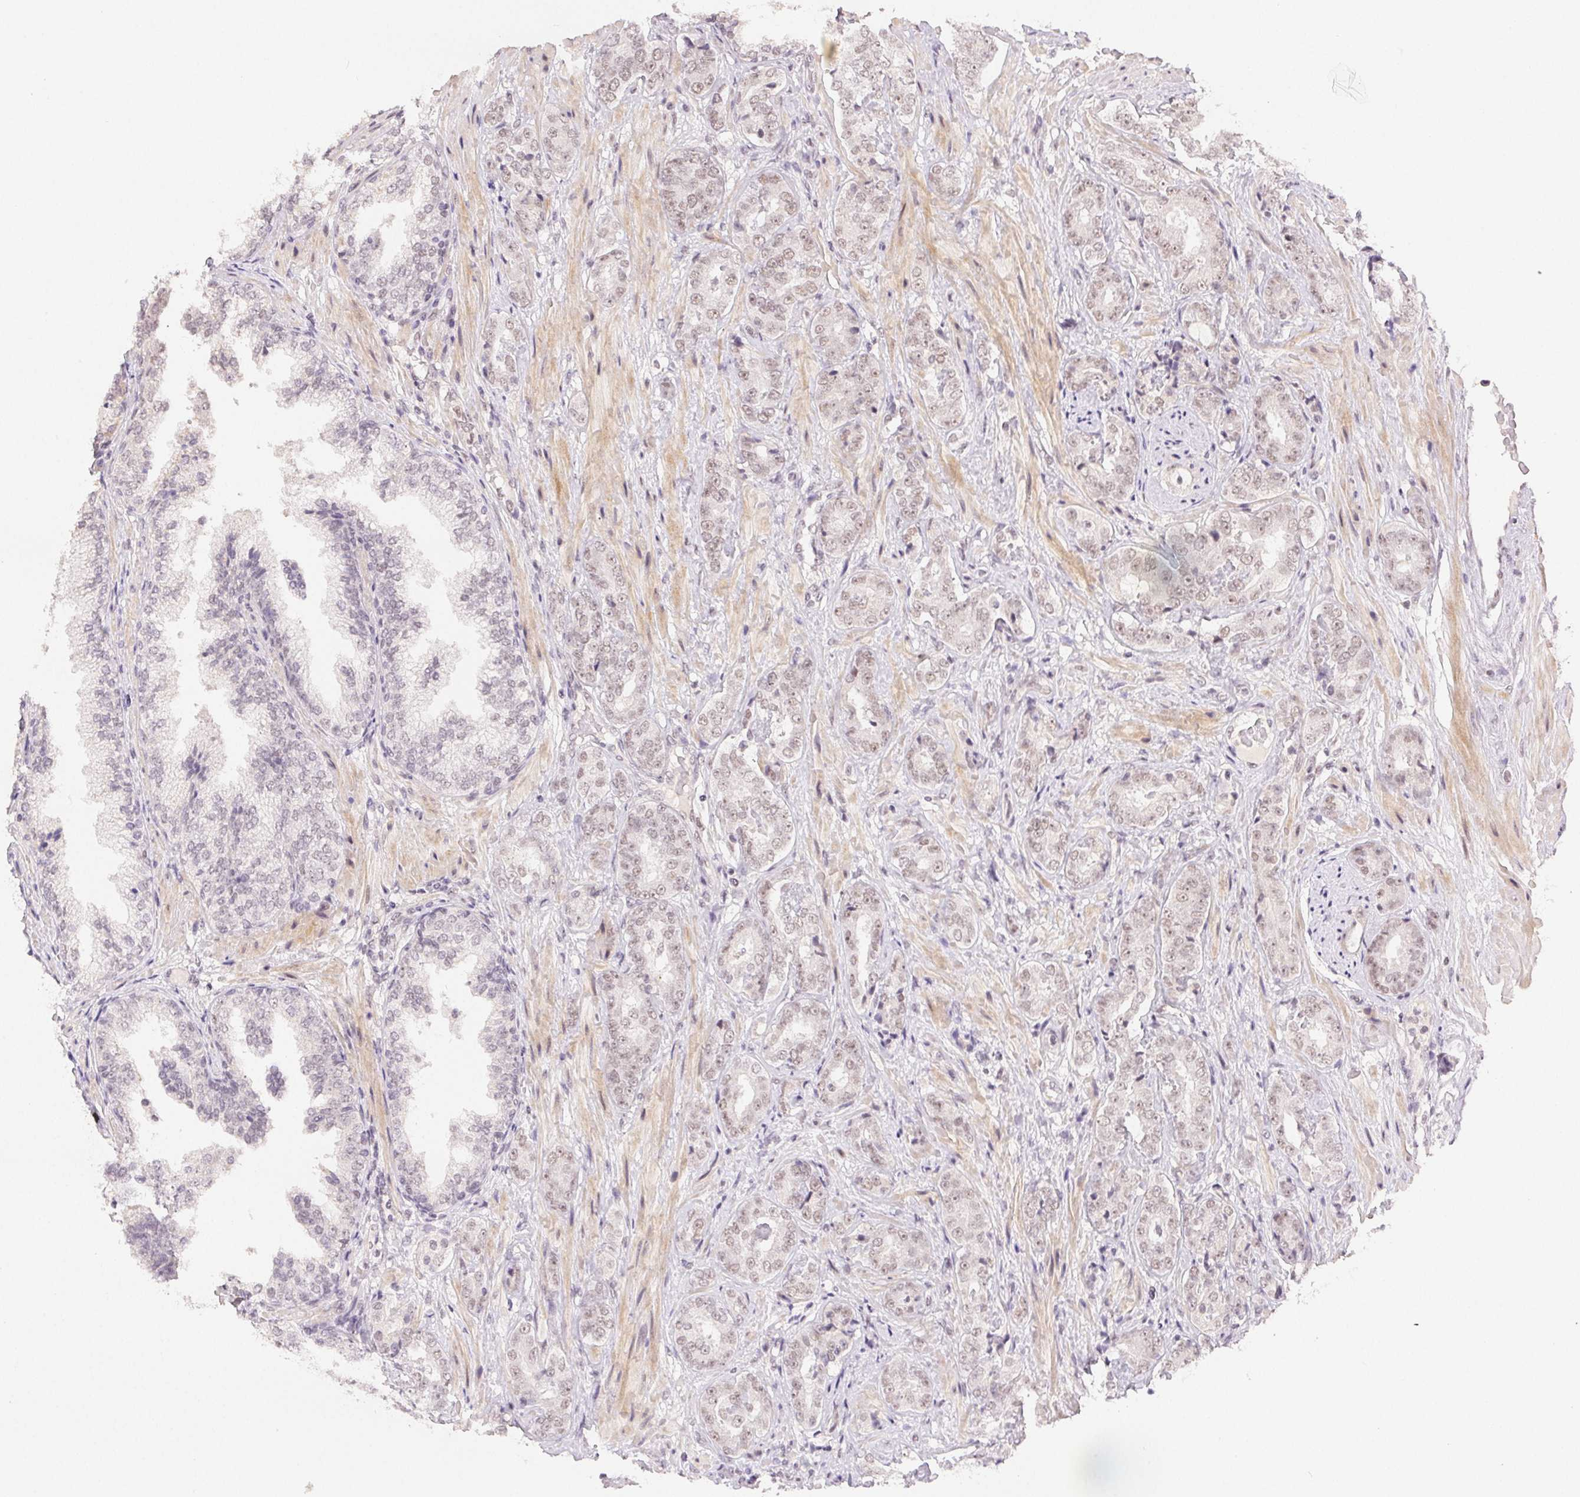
{"staining": {"intensity": "weak", "quantity": "25%-75%", "location": "nuclear"}, "tissue": "prostate cancer", "cell_type": "Tumor cells", "image_type": "cancer", "snomed": [{"axis": "morphology", "description": "Adenocarcinoma, High grade"}, {"axis": "topography", "description": "Prostate"}], "caption": "An immunohistochemistry (IHC) photomicrograph of neoplastic tissue is shown. Protein staining in brown highlights weak nuclear positivity in prostate cancer (high-grade adenocarcinoma) within tumor cells.", "gene": "PRPF18", "patient": {"sex": "male", "age": 71}}